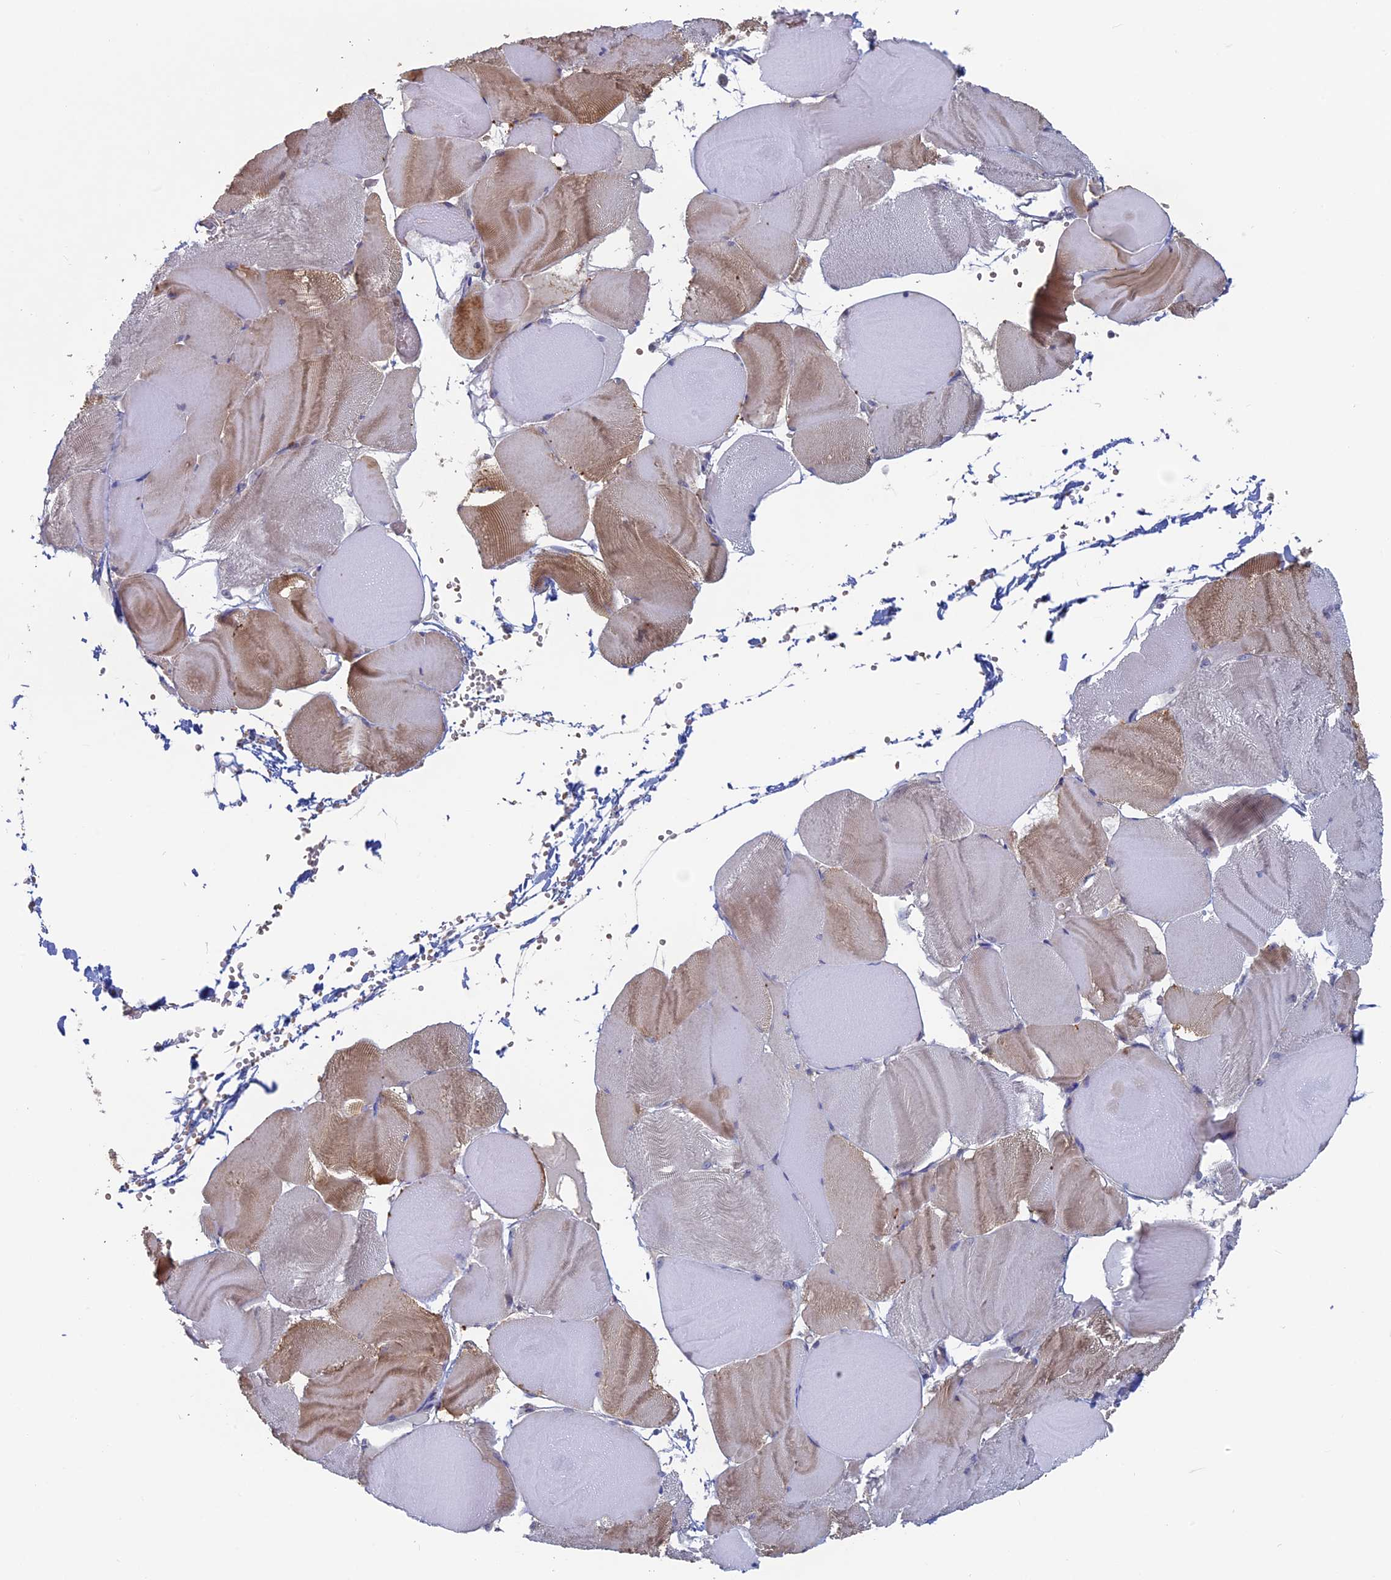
{"staining": {"intensity": "moderate", "quantity": "25%-75%", "location": "cytoplasmic/membranous"}, "tissue": "skeletal muscle", "cell_type": "Myocytes", "image_type": "normal", "snomed": [{"axis": "morphology", "description": "Normal tissue, NOS"}, {"axis": "morphology", "description": "Basal cell carcinoma"}, {"axis": "topography", "description": "Skeletal muscle"}], "caption": "A histopathology image of skeletal muscle stained for a protein shows moderate cytoplasmic/membranous brown staining in myocytes. The staining was performed using DAB (3,3'-diaminobenzidine), with brown indicating positive protein expression. Nuclei are stained blue with hematoxylin.", "gene": "TBC1D30", "patient": {"sex": "female", "age": 64}}